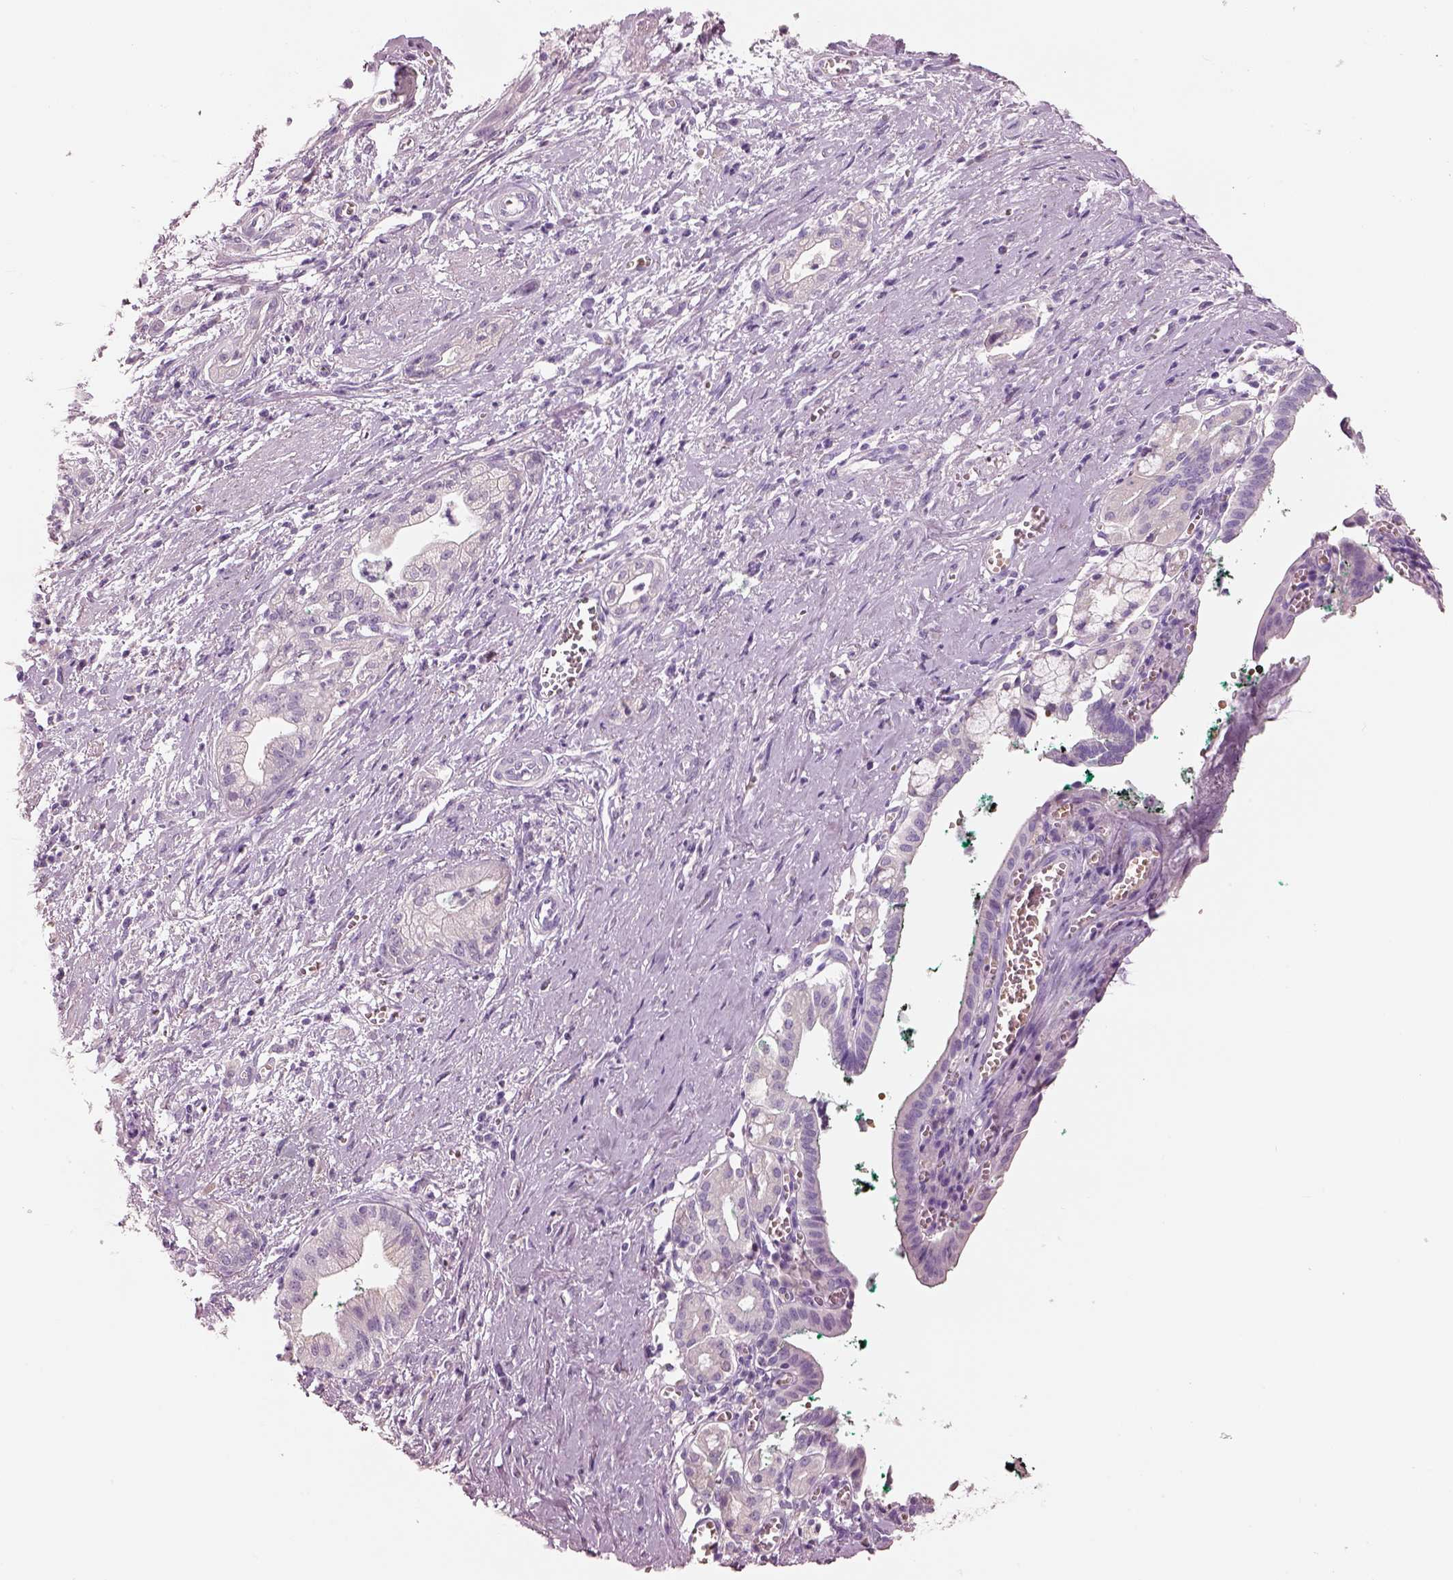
{"staining": {"intensity": "negative", "quantity": "none", "location": "none"}, "tissue": "pancreatic cancer", "cell_type": "Tumor cells", "image_type": "cancer", "snomed": [{"axis": "morphology", "description": "Normal tissue, NOS"}, {"axis": "morphology", "description": "Adenocarcinoma, NOS"}, {"axis": "topography", "description": "Lymph node"}, {"axis": "topography", "description": "Pancreas"}], "caption": "Immunohistochemical staining of human adenocarcinoma (pancreatic) shows no significant positivity in tumor cells.", "gene": "ELSPBP1", "patient": {"sex": "female", "age": 58}}